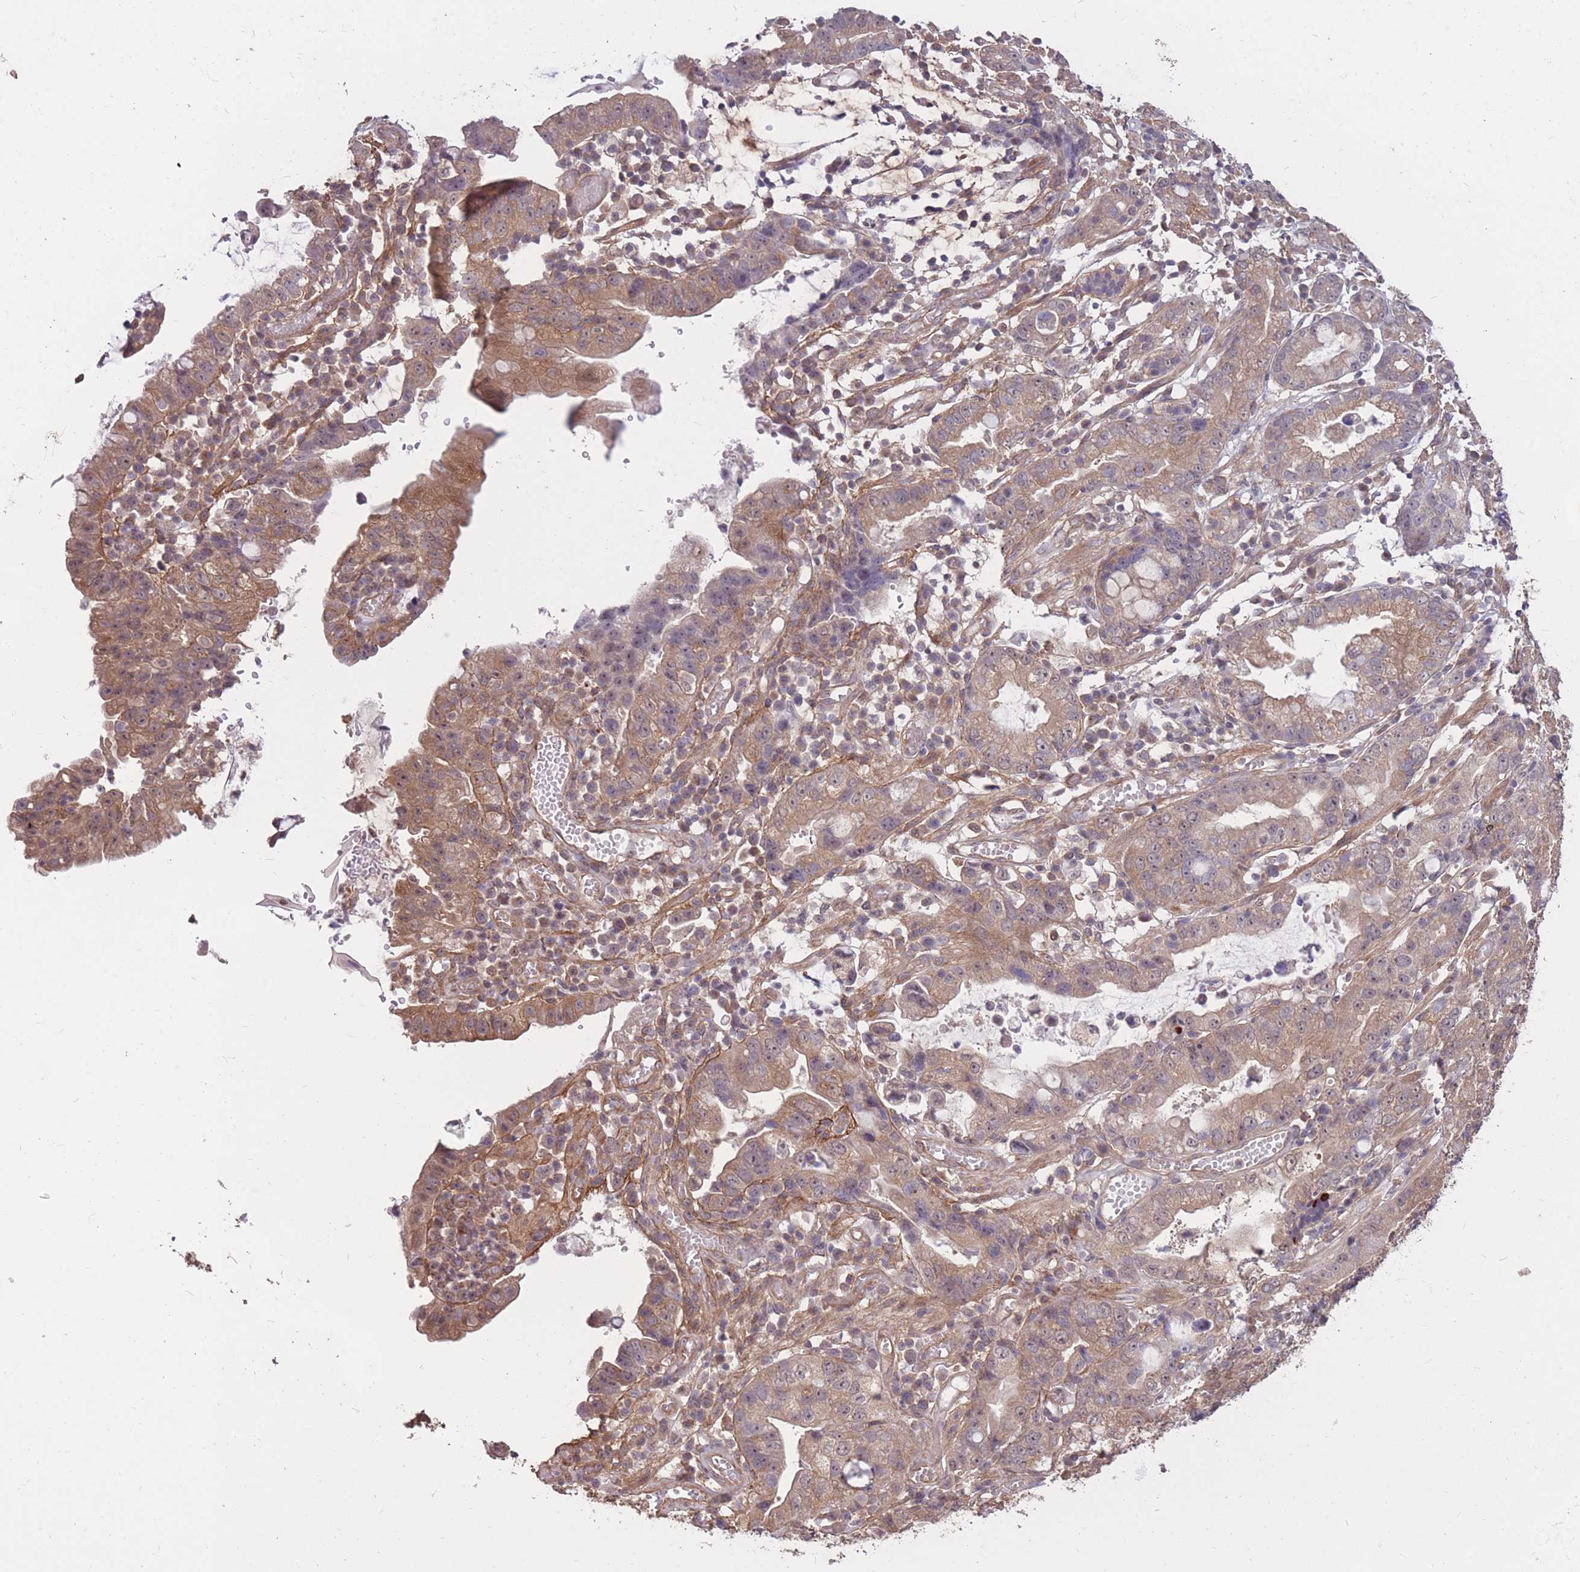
{"staining": {"intensity": "moderate", "quantity": ">75%", "location": "cytoplasmic/membranous"}, "tissue": "stomach cancer", "cell_type": "Tumor cells", "image_type": "cancer", "snomed": [{"axis": "morphology", "description": "Adenocarcinoma, NOS"}, {"axis": "topography", "description": "Stomach"}], "caption": "This photomicrograph reveals stomach cancer stained with immunohistochemistry to label a protein in brown. The cytoplasmic/membranous of tumor cells show moderate positivity for the protein. Nuclei are counter-stained blue.", "gene": "DYNC1LI2", "patient": {"sex": "male", "age": 55}}